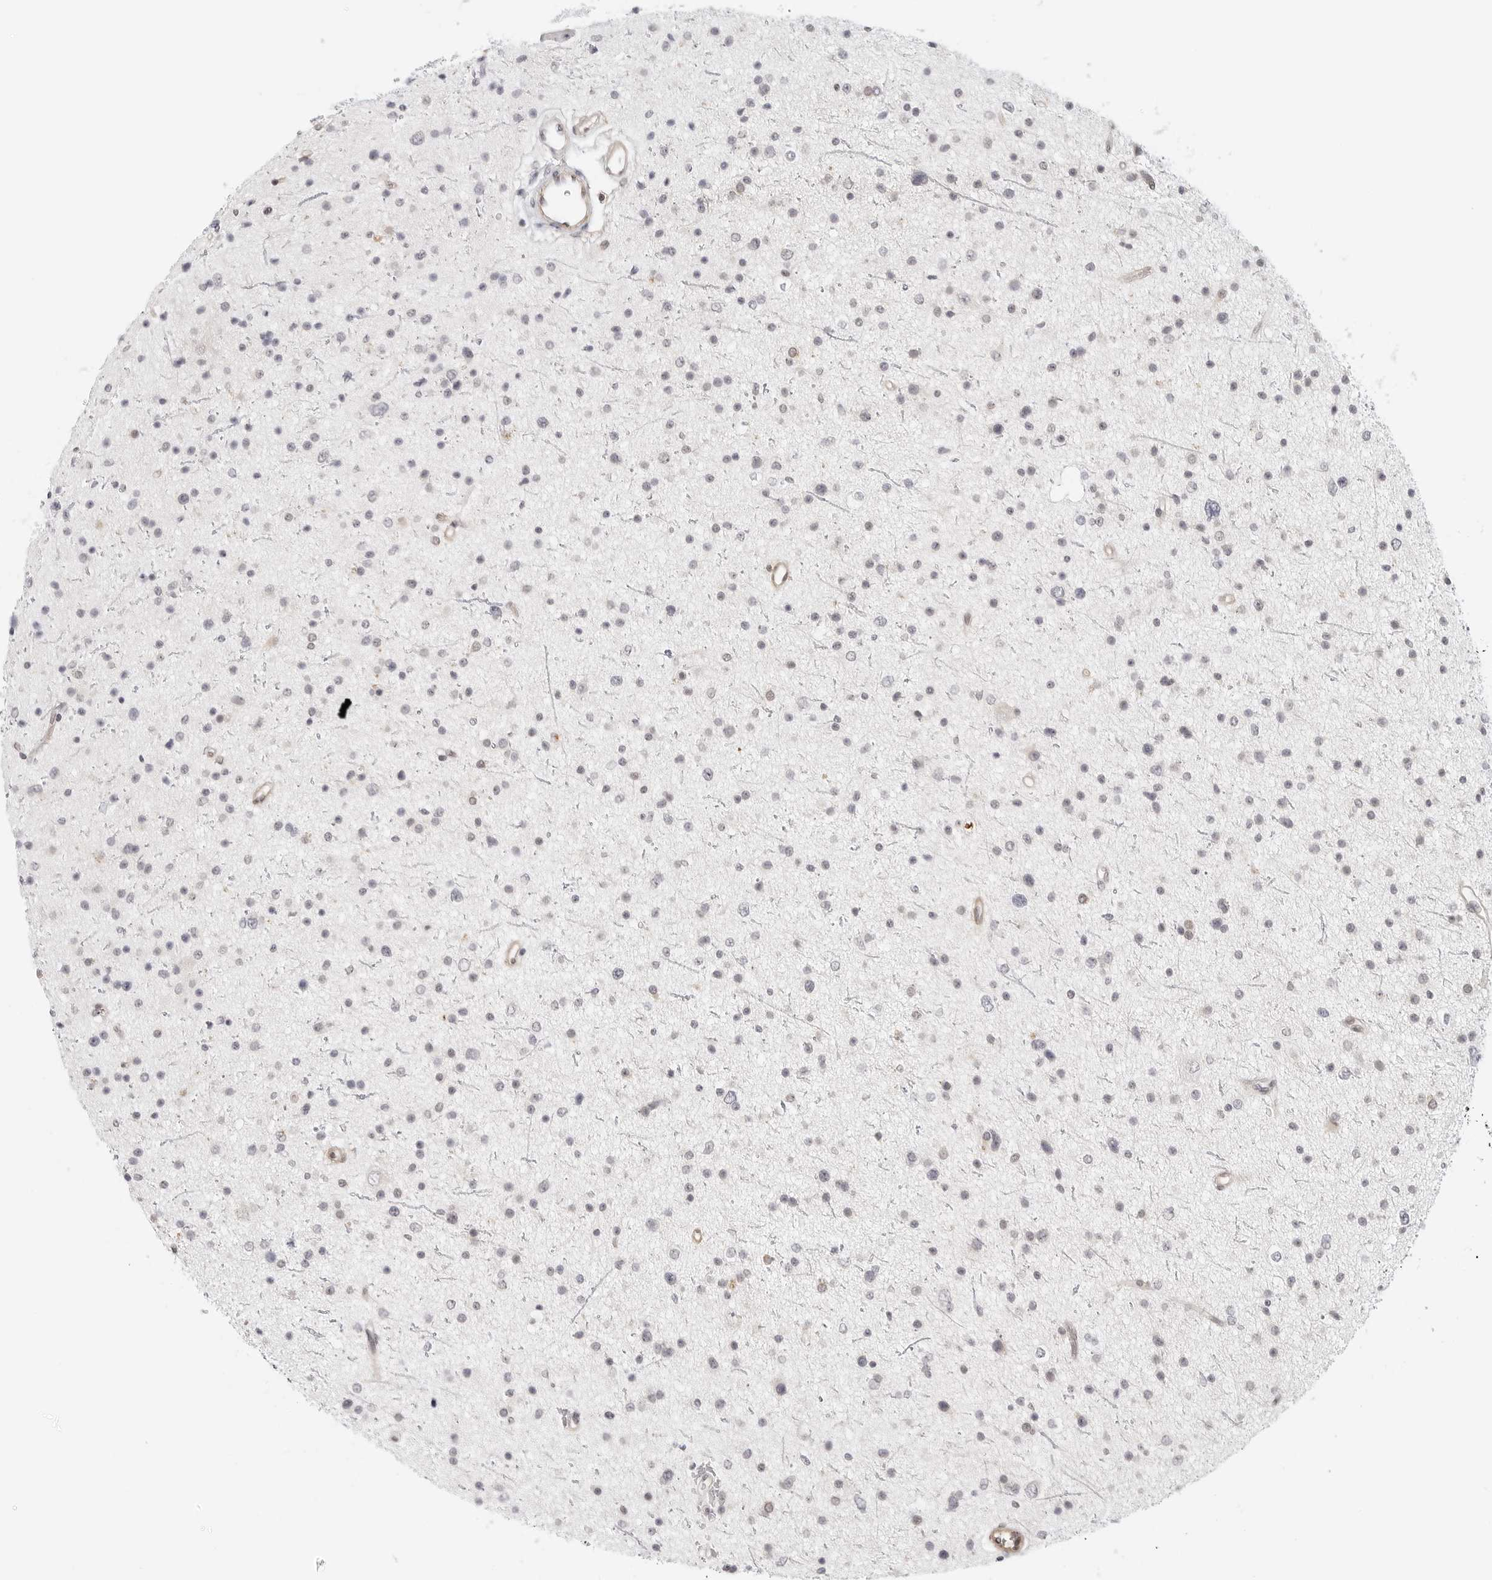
{"staining": {"intensity": "negative", "quantity": "none", "location": "none"}, "tissue": "glioma", "cell_type": "Tumor cells", "image_type": "cancer", "snomed": [{"axis": "morphology", "description": "Glioma, malignant, Low grade"}, {"axis": "topography", "description": "Brain"}], "caption": "This is an immunohistochemistry (IHC) histopathology image of glioma. There is no positivity in tumor cells.", "gene": "TCP1", "patient": {"sex": "female", "age": 37}}